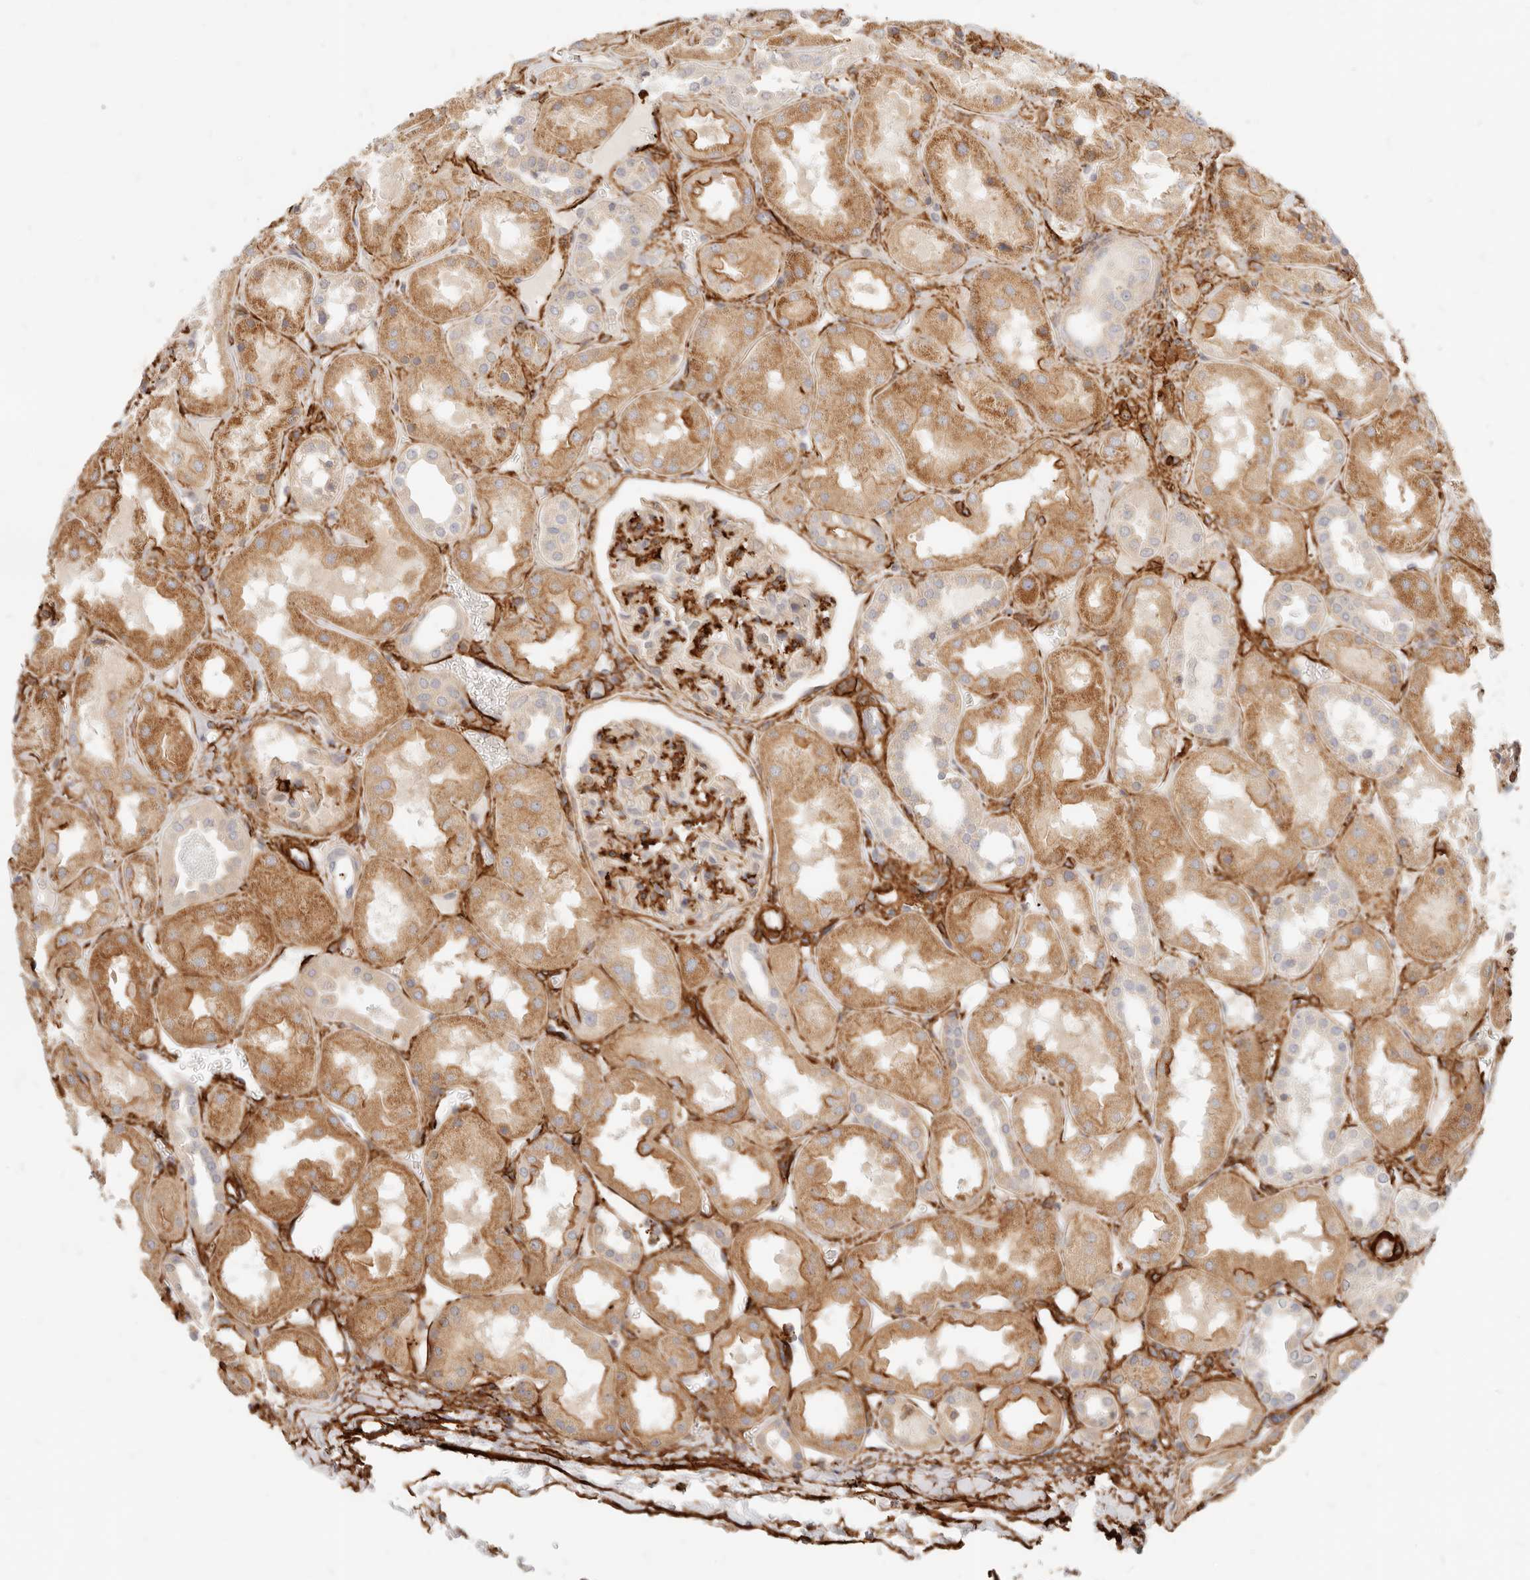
{"staining": {"intensity": "weak", "quantity": "25%-75%", "location": "cytoplasmic/membranous"}, "tissue": "kidney", "cell_type": "Cells in glomeruli", "image_type": "normal", "snomed": [{"axis": "morphology", "description": "Normal tissue, NOS"}, {"axis": "topography", "description": "Kidney"}], "caption": "Protein expression analysis of benign human kidney reveals weak cytoplasmic/membranous expression in approximately 25%-75% of cells in glomeruli.", "gene": "TMTC2", "patient": {"sex": "male", "age": 70}}